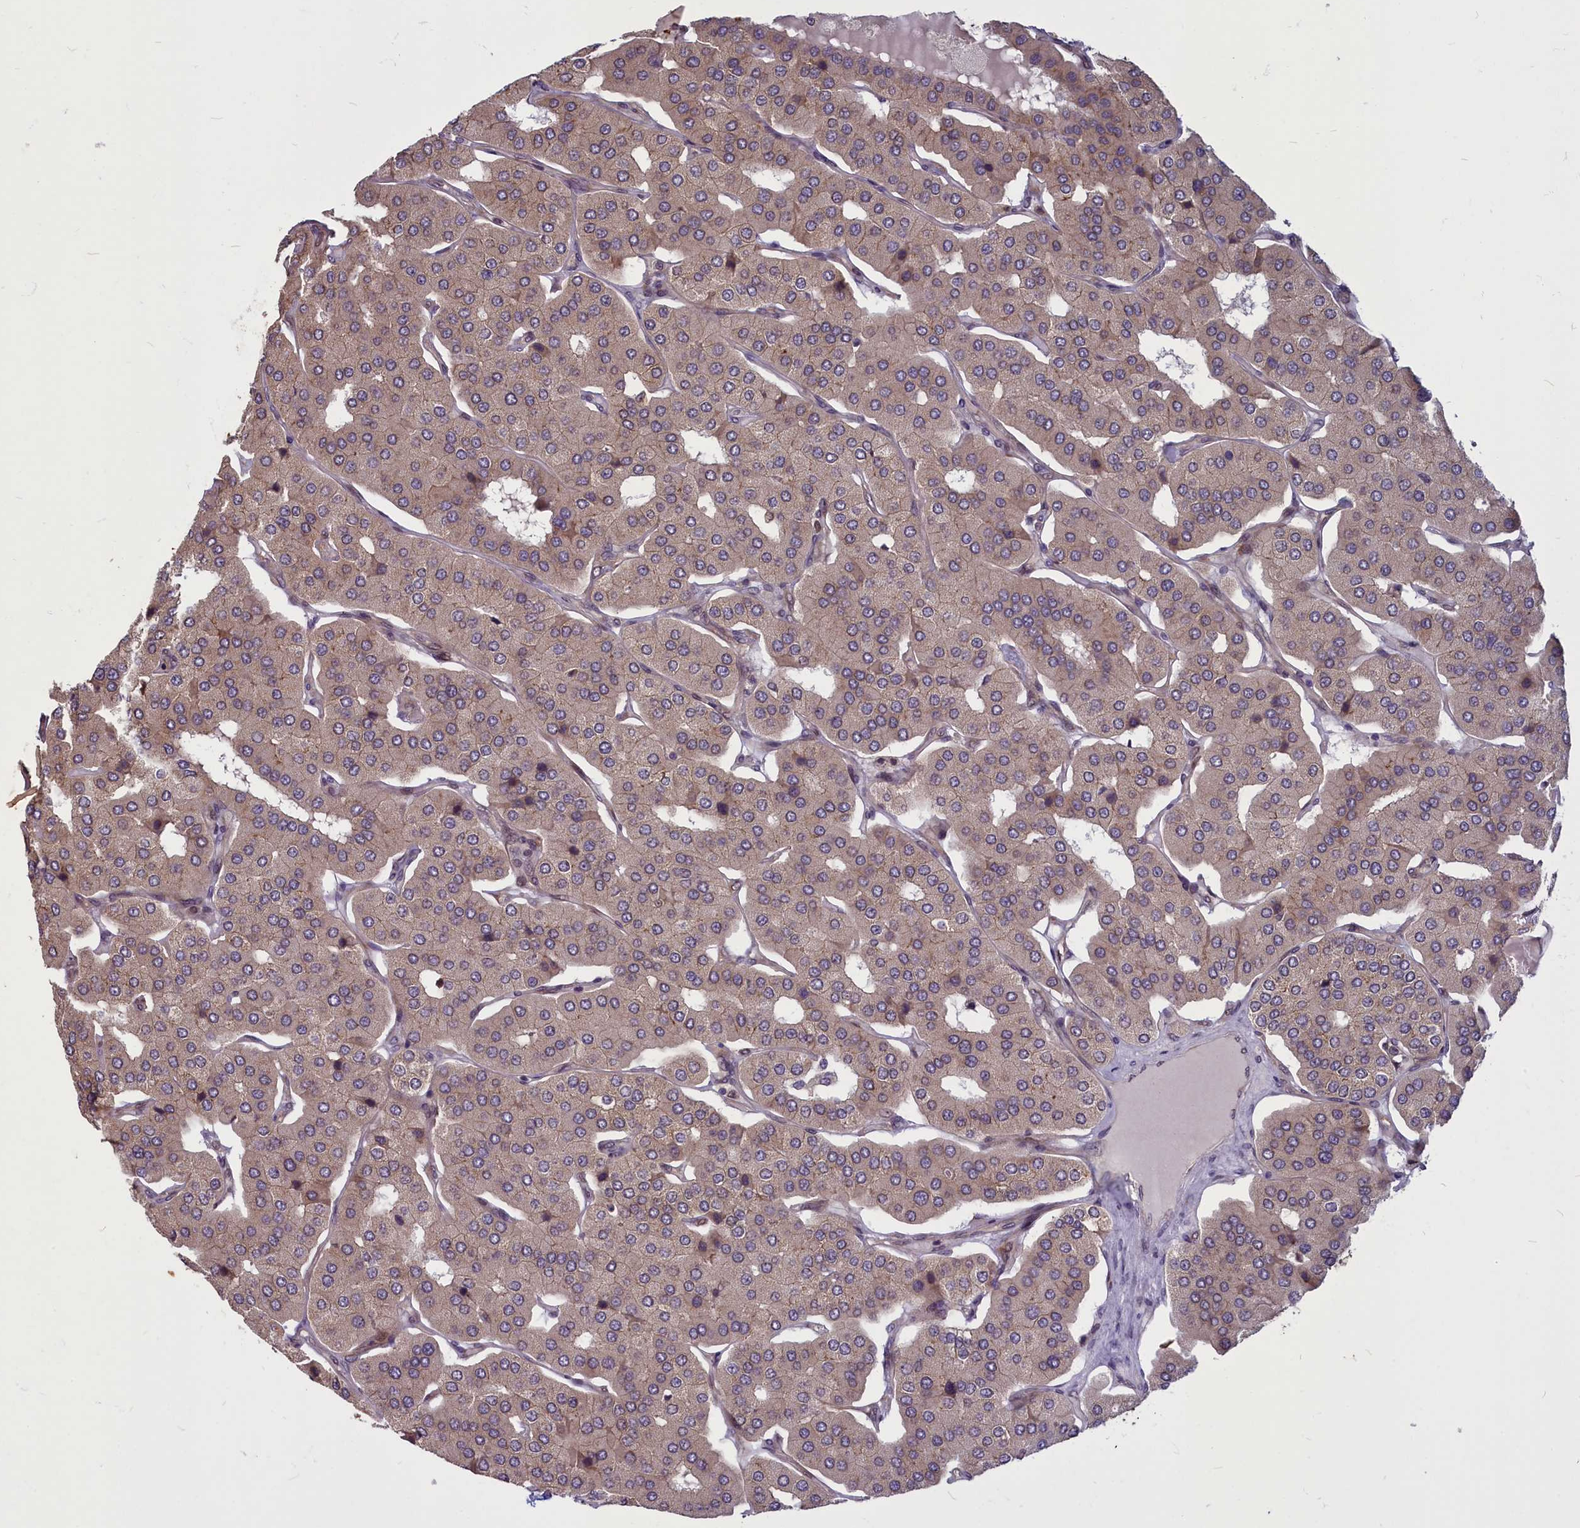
{"staining": {"intensity": "weak", "quantity": ">75%", "location": "cytoplasmic/membranous"}, "tissue": "parathyroid gland", "cell_type": "Glandular cells", "image_type": "normal", "snomed": [{"axis": "morphology", "description": "Normal tissue, NOS"}, {"axis": "morphology", "description": "Adenoma, NOS"}, {"axis": "topography", "description": "Parathyroid gland"}], "caption": "DAB (3,3'-diaminobenzidine) immunohistochemical staining of benign human parathyroid gland displays weak cytoplasmic/membranous protein staining in approximately >75% of glandular cells.", "gene": "ENSG00000274944", "patient": {"sex": "female", "age": 86}}